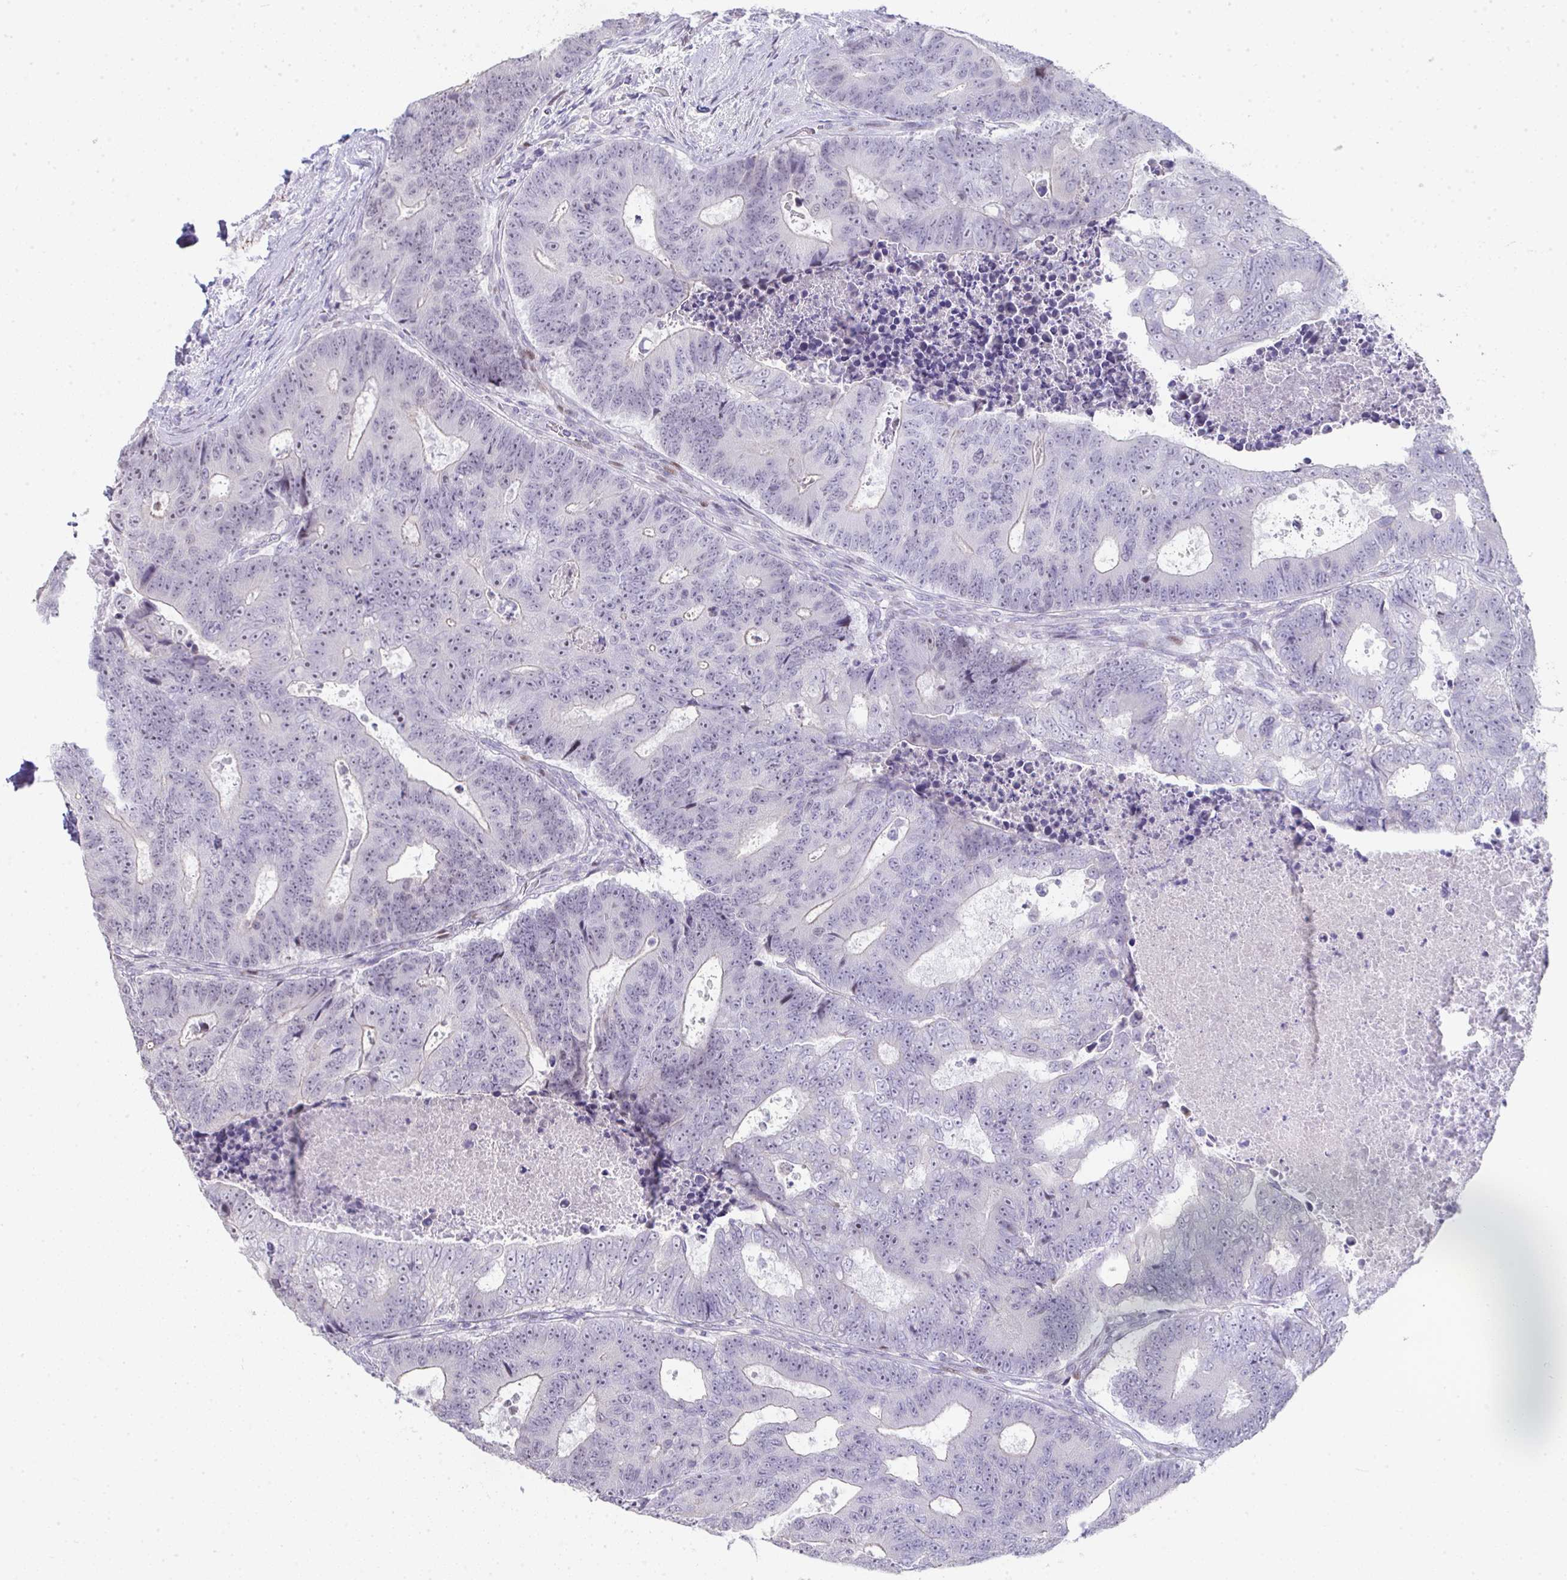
{"staining": {"intensity": "negative", "quantity": "none", "location": "none"}, "tissue": "colorectal cancer", "cell_type": "Tumor cells", "image_type": "cancer", "snomed": [{"axis": "morphology", "description": "Adenocarcinoma, NOS"}, {"axis": "topography", "description": "Colon"}], "caption": "An image of colorectal adenocarcinoma stained for a protein exhibits no brown staining in tumor cells.", "gene": "GALNT16", "patient": {"sex": "female", "age": 48}}